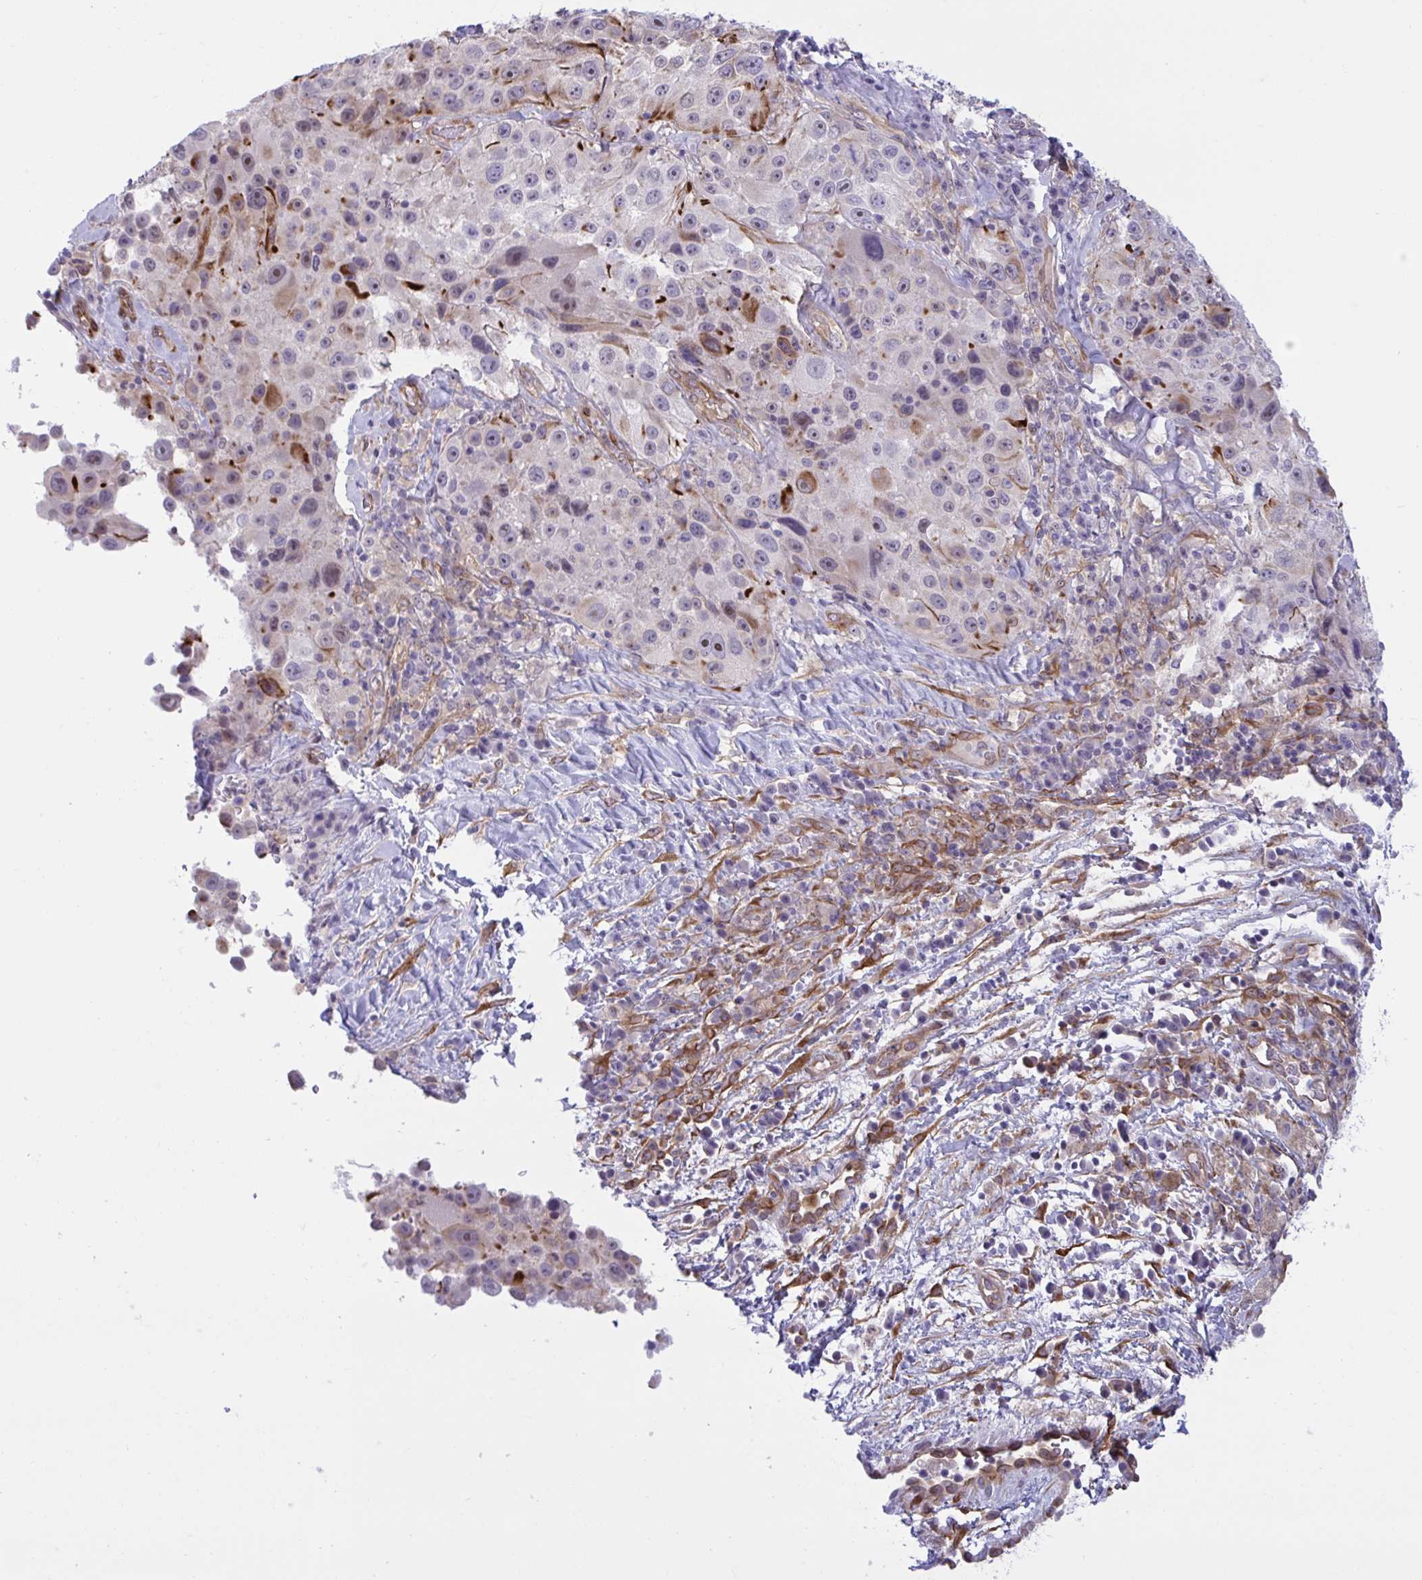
{"staining": {"intensity": "moderate", "quantity": "<25%", "location": "cytoplasmic/membranous"}, "tissue": "melanoma", "cell_type": "Tumor cells", "image_type": "cancer", "snomed": [{"axis": "morphology", "description": "Malignant melanoma, Metastatic site"}, {"axis": "topography", "description": "Lymph node"}], "caption": "High-magnification brightfield microscopy of melanoma stained with DAB (brown) and counterstained with hematoxylin (blue). tumor cells exhibit moderate cytoplasmic/membranous positivity is appreciated in approximately<25% of cells.", "gene": "PRRT4", "patient": {"sex": "male", "age": 62}}